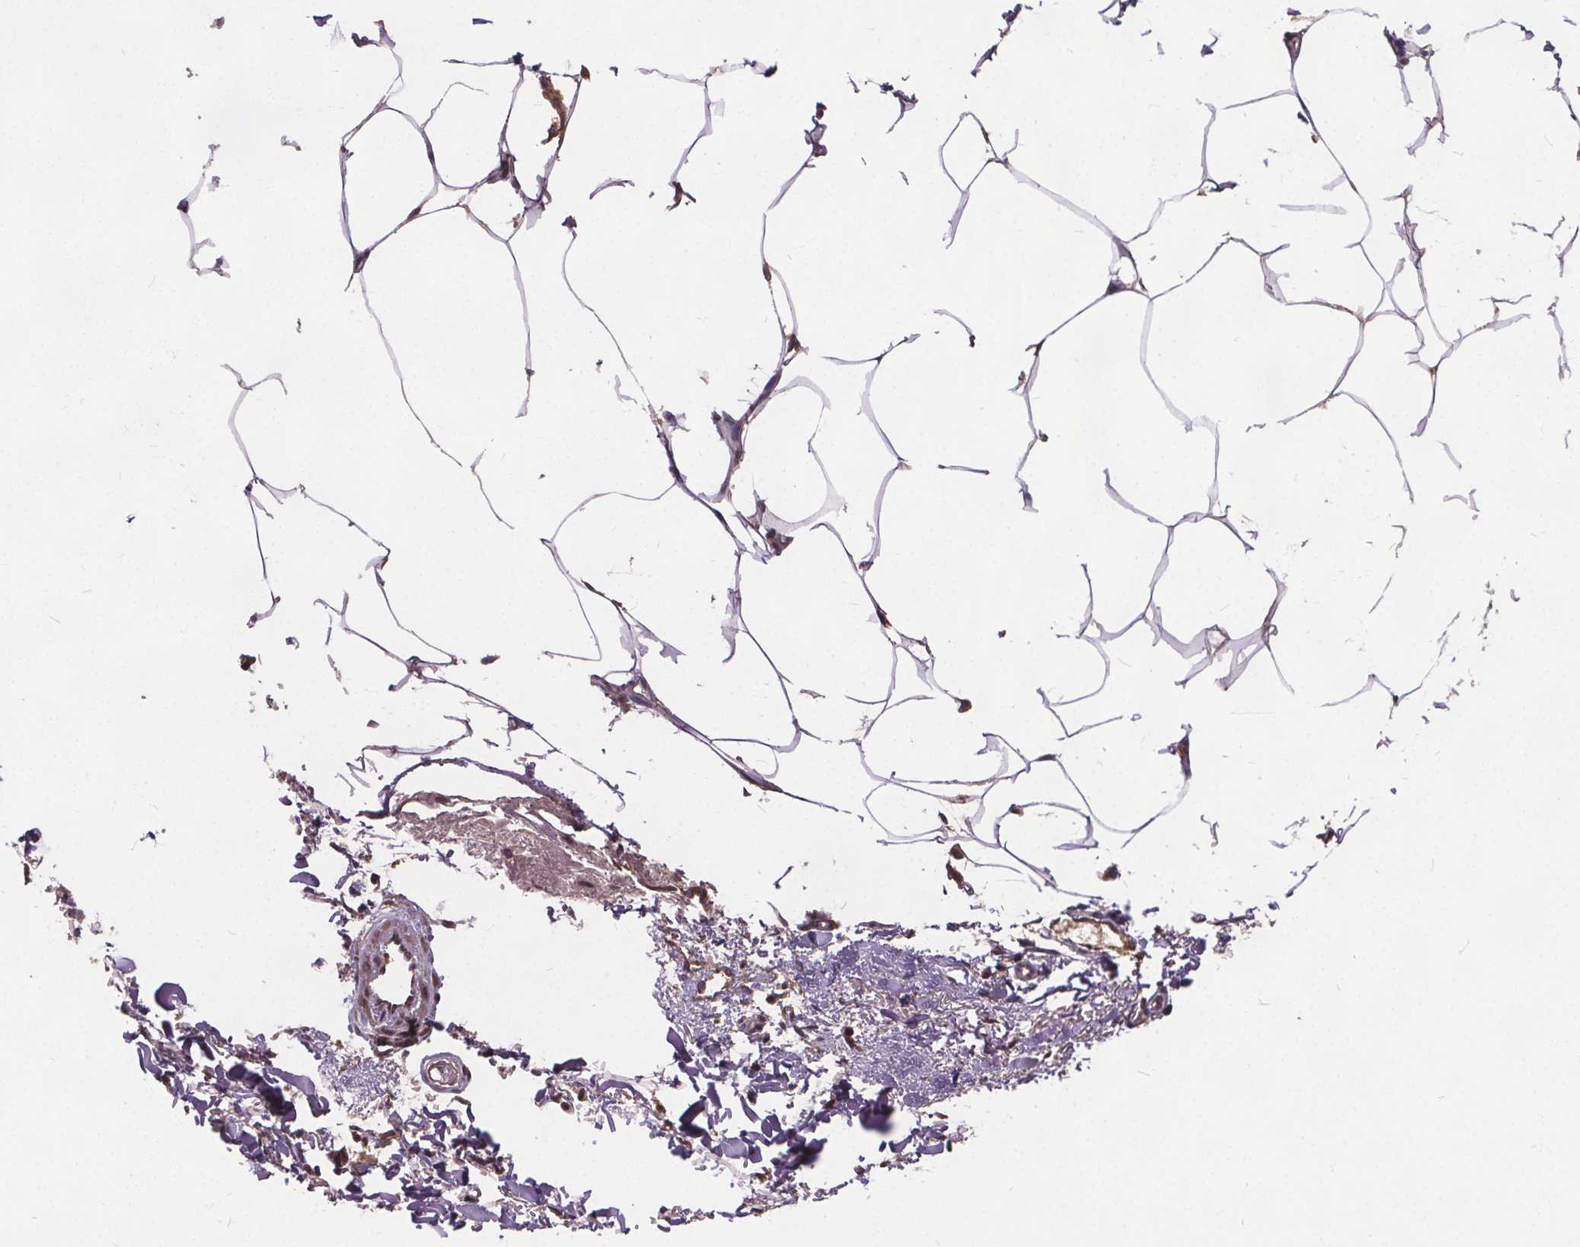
{"staining": {"intensity": "weak", "quantity": "<25%", "location": "cytoplasmic/membranous"}, "tissue": "skin", "cell_type": "Fibroblasts", "image_type": "normal", "snomed": [{"axis": "morphology", "description": "Normal tissue, NOS"}, {"axis": "topography", "description": "Skin"}], "caption": "Immunohistochemical staining of unremarkable skin displays no significant positivity in fibroblasts. (DAB IHC, high magnification).", "gene": "USP9X", "patient": {"sex": "female", "age": 62}}